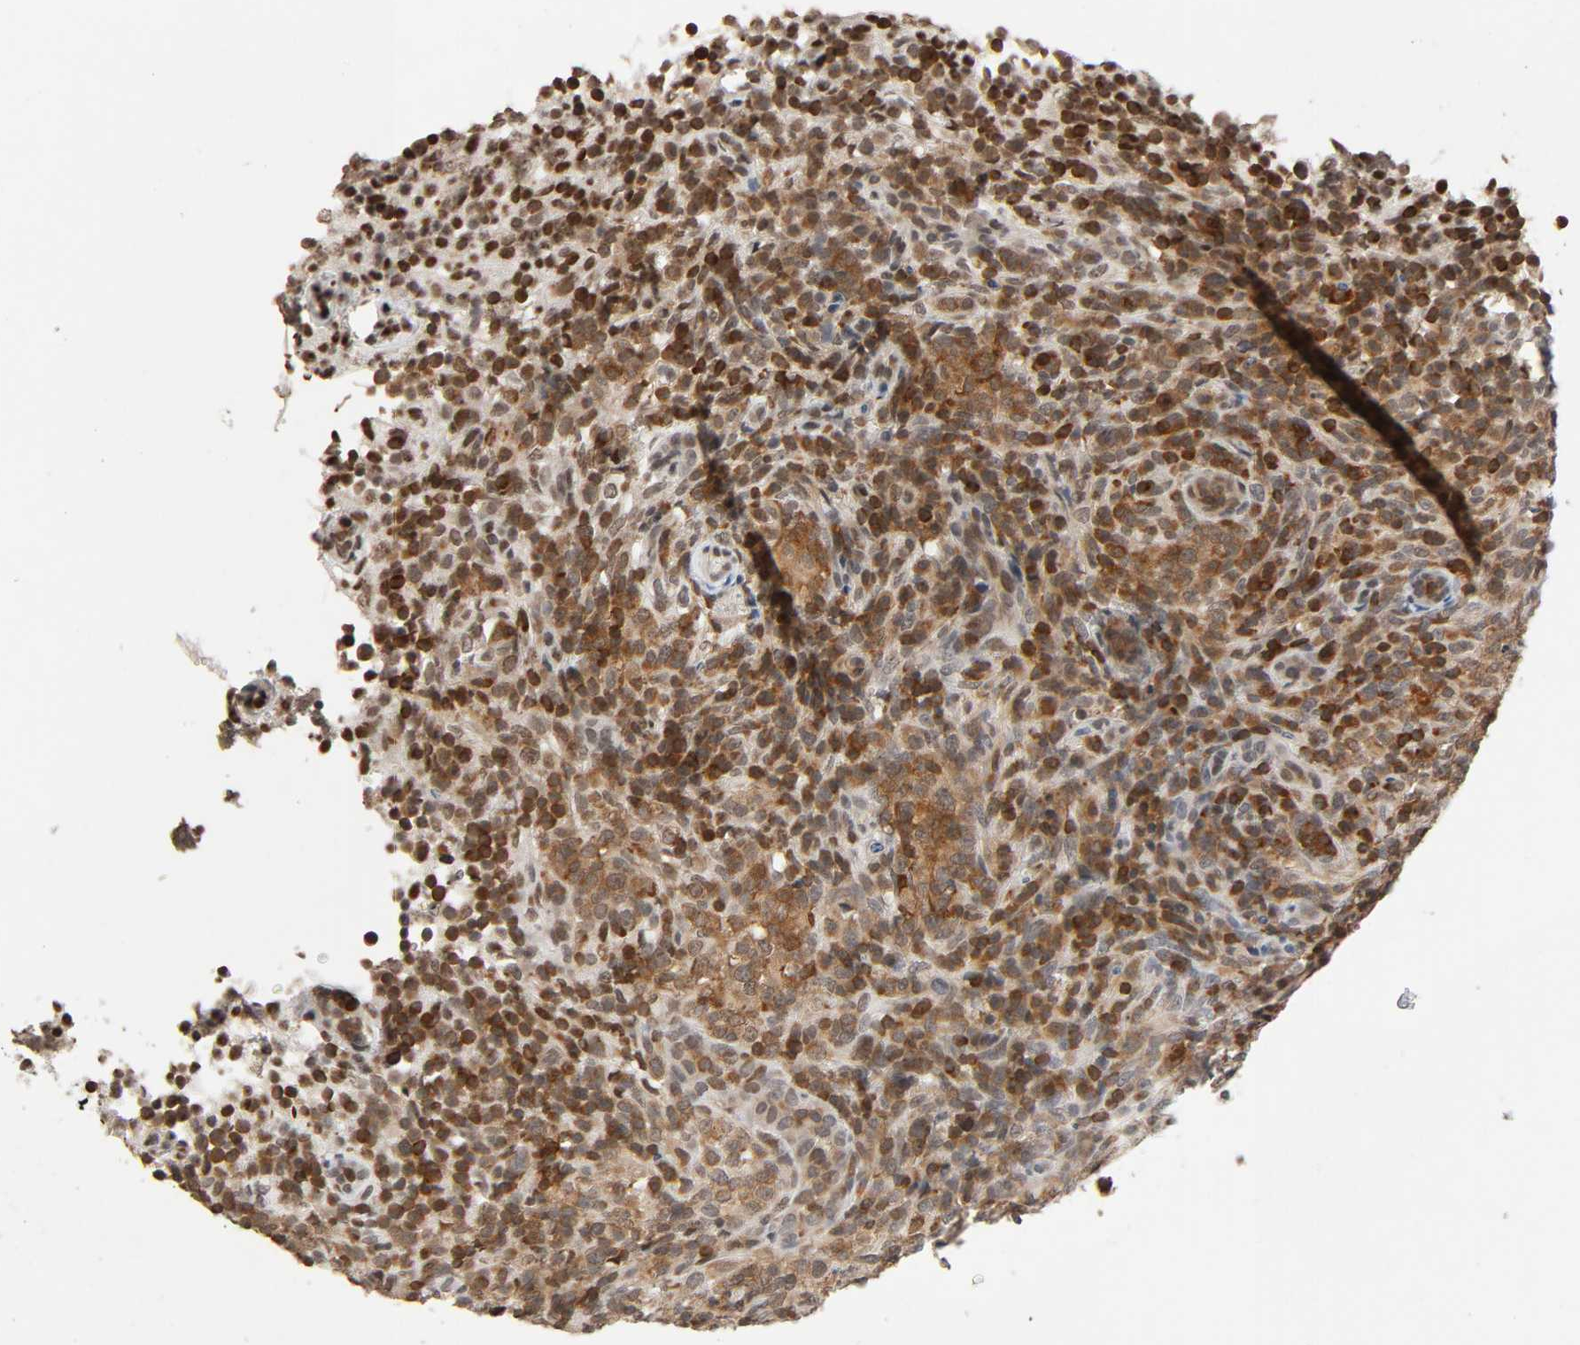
{"staining": {"intensity": "strong", "quantity": ">75%", "location": "cytoplasmic/membranous,nuclear"}, "tissue": "lymphoma", "cell_type": "Tumor cells", "image_type": "cancer", "snomed": [{"axis": "morphology", "description": "Malignant lymphoma, non-Hodgkin's type, High grade"}, {"axis": "topography", "description": "Lymph node"}], "caption": "High-magnification brightfield microscopy of lymphoma stained with DAB (3,3'-diaminobenzidine) (brown) and counterstained with hematoxylin (blue). tumor cells exhibit strong cytoplasmic/membranous and nuclear staining is seen in approximately>75% of cells.", "gene": "STK4", "patient": {"sex": "female", "age": 76}}